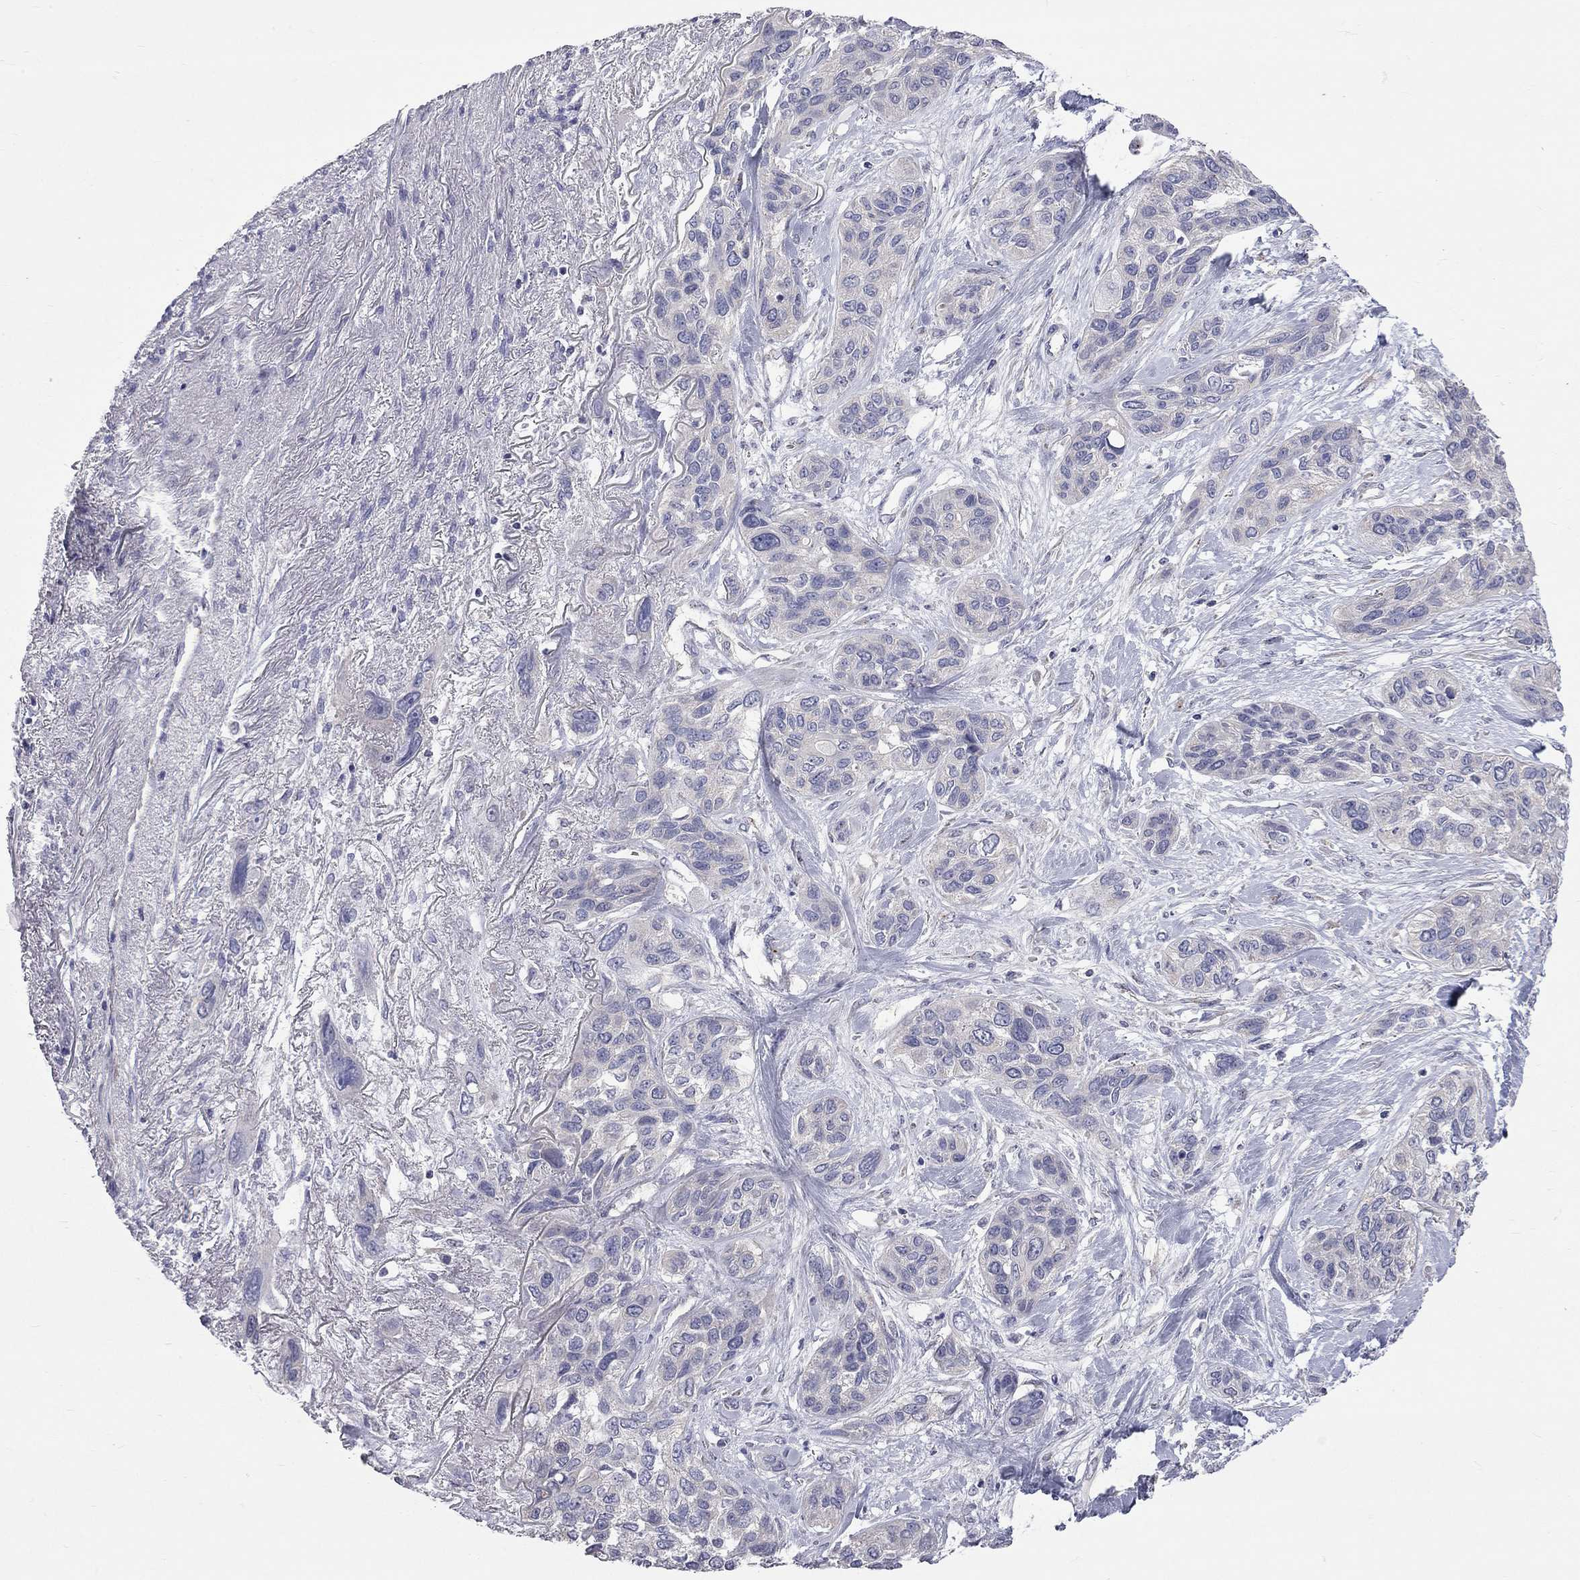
{"staining": {"intensity": "negative", "quantity": "none", "location": "none"}, "tissue": "lung cancer", "cell_type": "Tumor cells", "image_type": "cancer", "snomed": [{"axis": "morphology", "description": "Squamous cell carcinoma, NOS"}, {"axis": "topography", "description": "Lung"}], "caption": "Protein analysis of lung cancer displays no significant expression in tumor cells.", "gene": "OPRK1", "patient": {"sex": "female", "age": 70}}